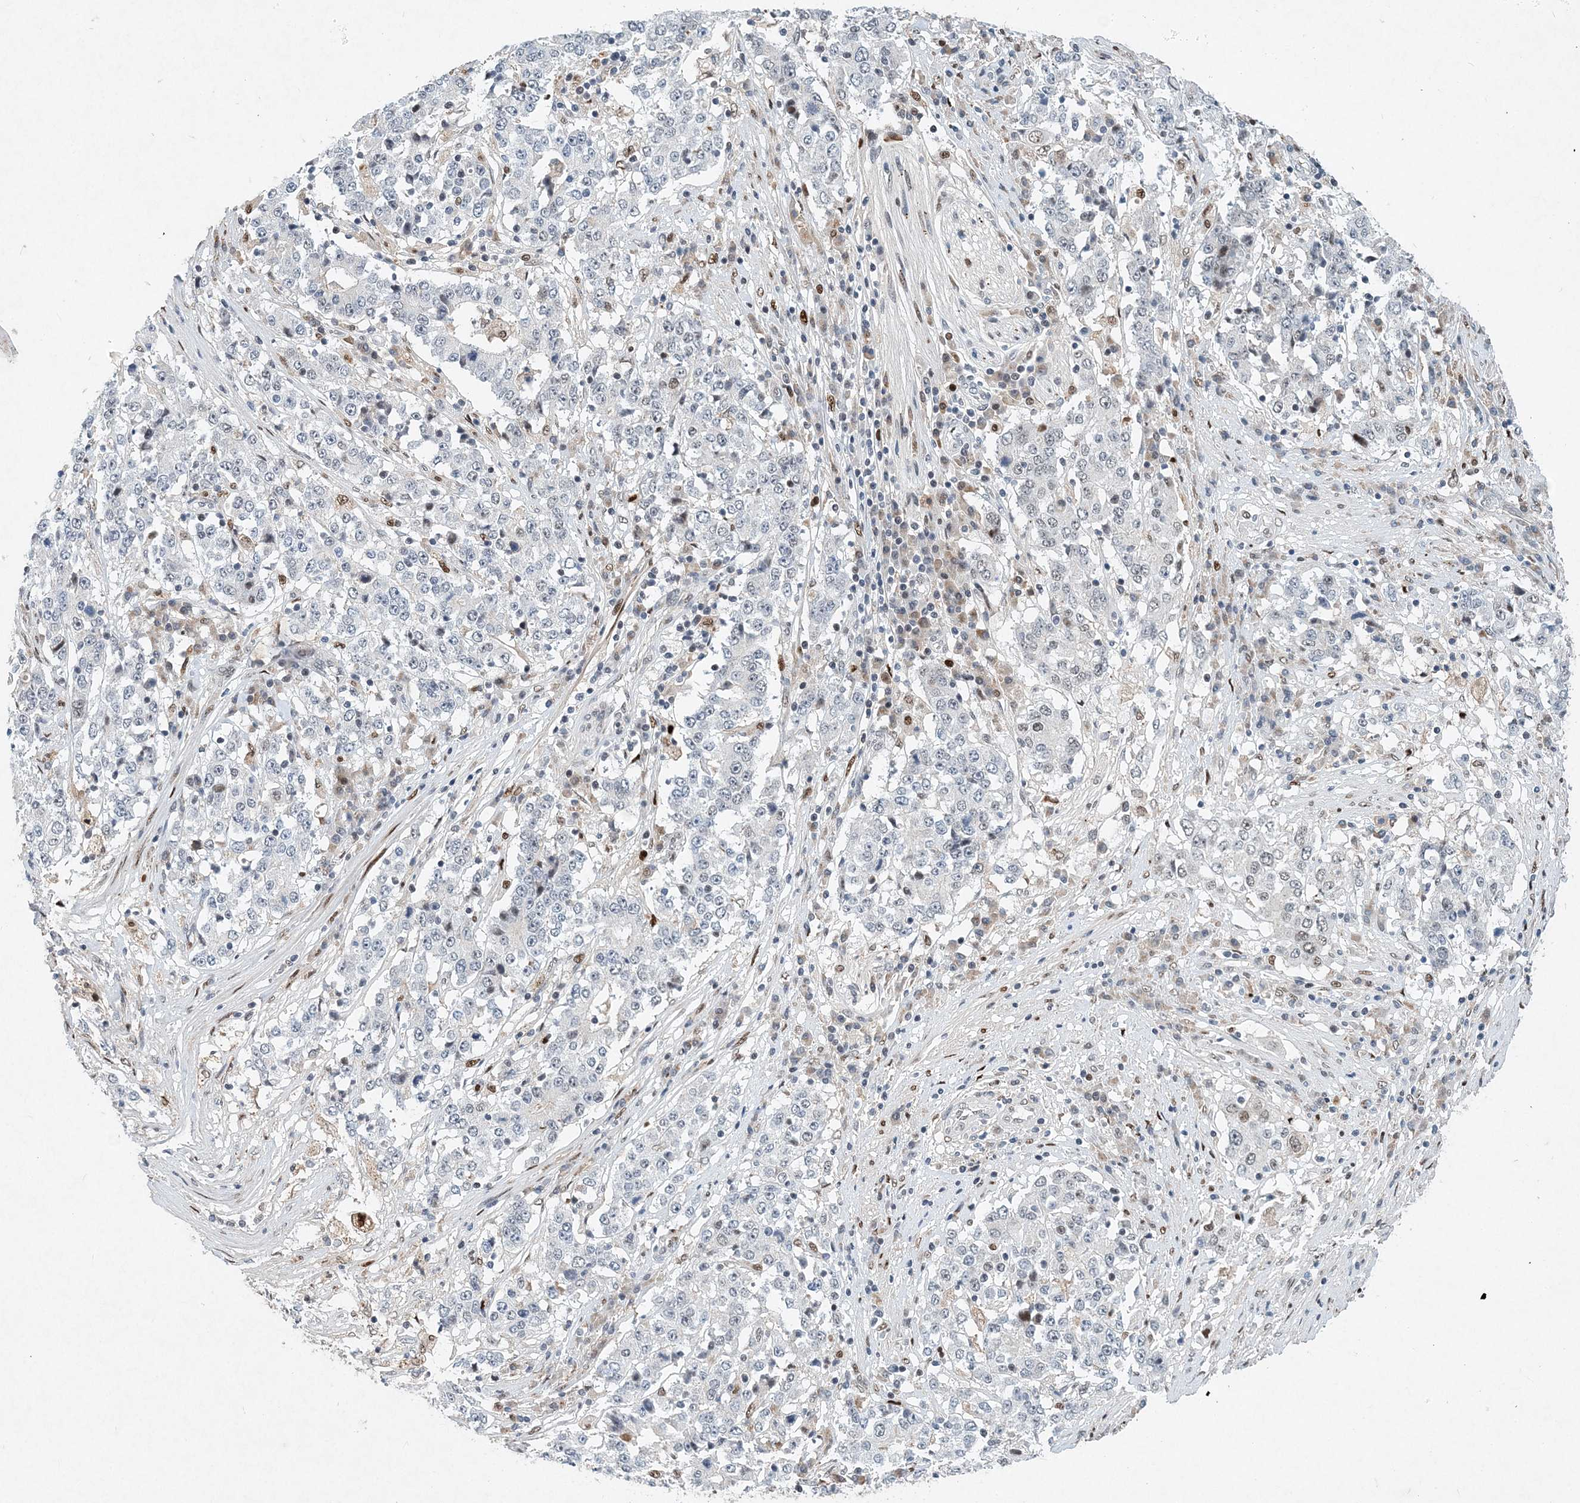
{"staining": {"intensity": "negative", "quantity": "none", "location": "none"}, "tissue": "stomach cancer", "cell_type": "Tumor cells", "image_type": "cancer", "snomed": [{"axis": "morphology", "description": "Adenocarcinoma, NOS"}, {"axis": "topography", "description": "Stomach"}], "caption": "Stomach cancer (adenocarcinoma) stained for a protein using IHC exhibits no positivity tumor cells.", "gene": "KPNA4", "patient": {"sex": "male", "age": 59}}